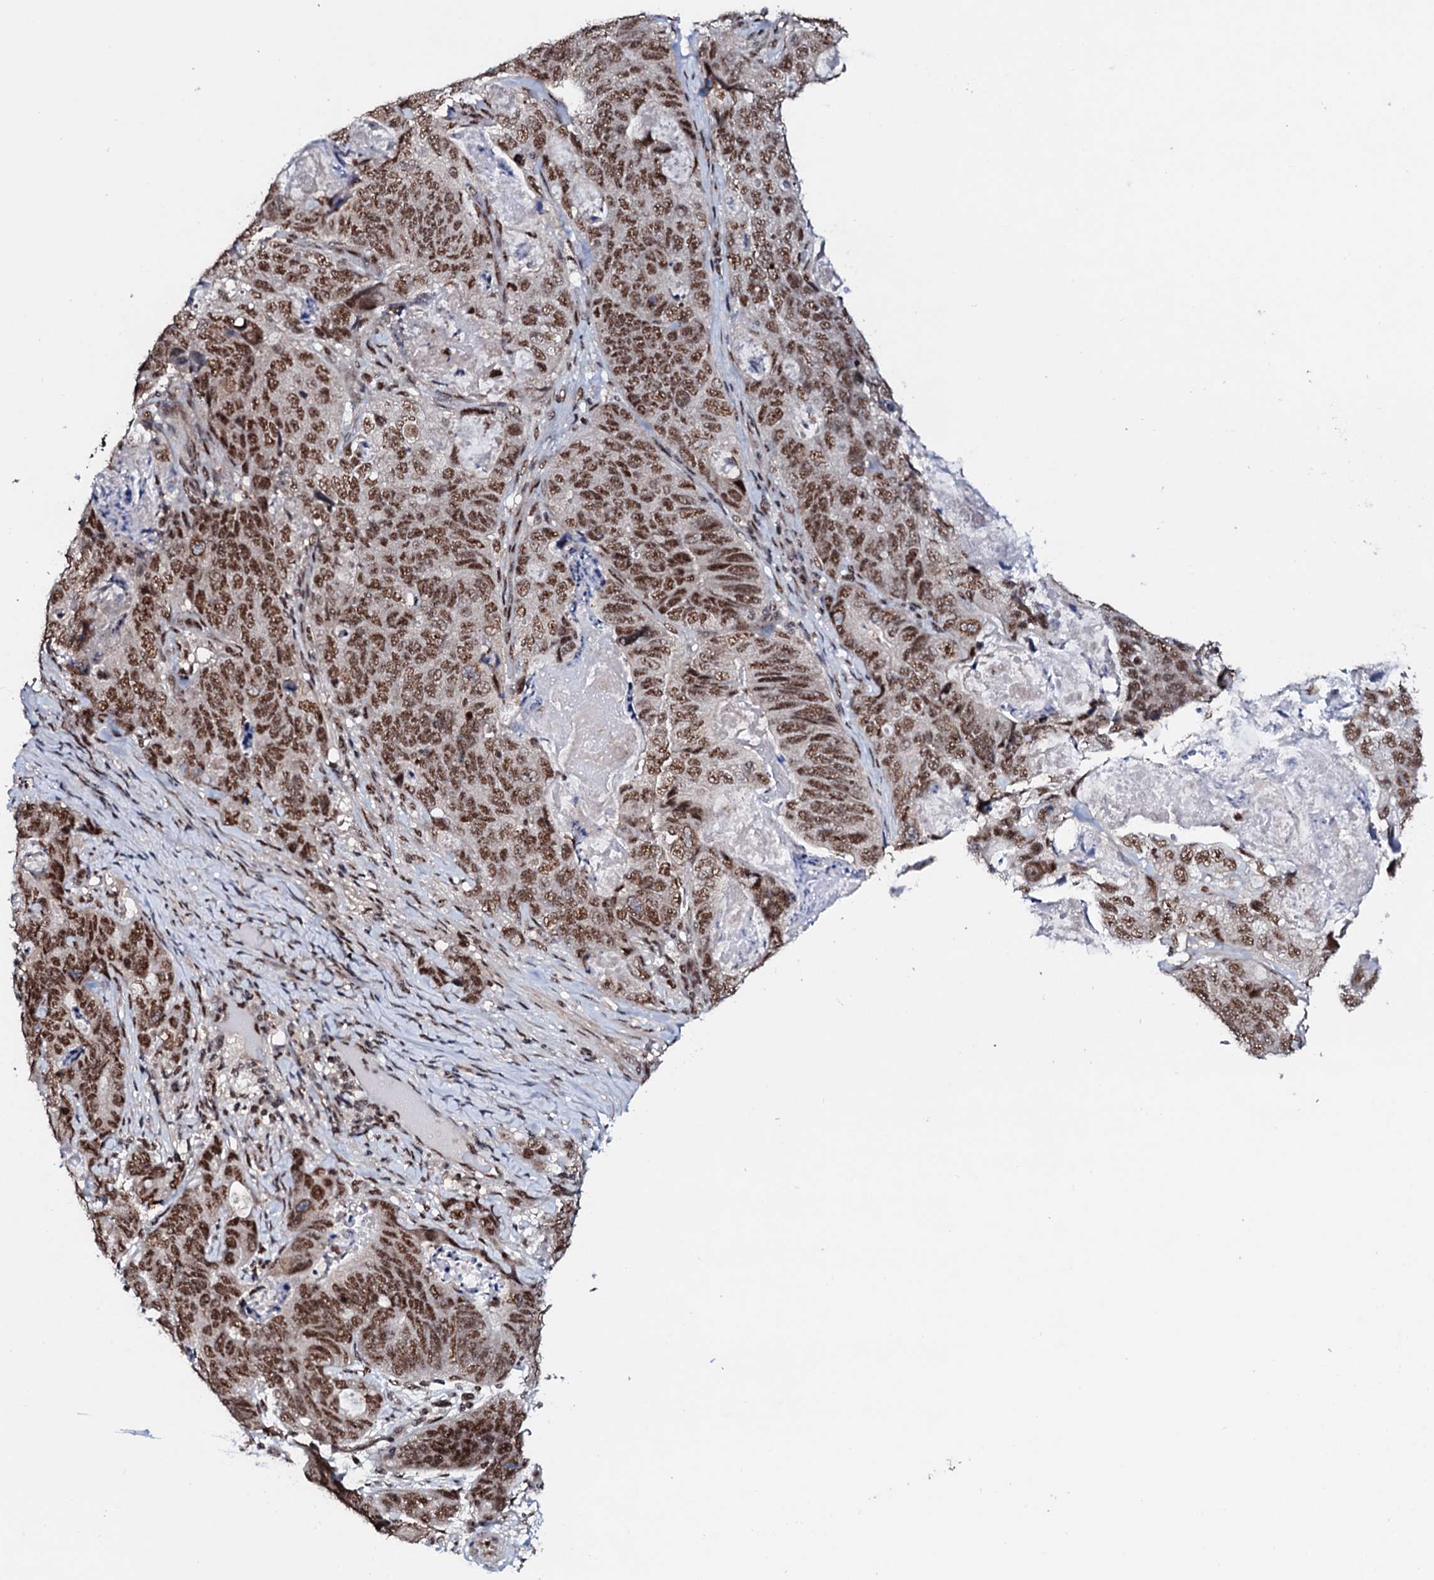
{"staining": {"intensity": "moderate", "quantity": ">75%", "location": "nuclear"}, "tissue": "stomach cancer", "cell_type": "Tumor cells", "image_type": "cancer", "snomed": [{"axis": "morphology", "description": "Normal tissue, NOS"}, {"axis": "morphology", "description": "Adenocarcinoma, NOS"}, {"axis": "topography", "description": "Stomach"}], "caption": "Stomach adenocarcinoma tissue exhibits moderate nuclear staining in approximately >75% of tumor cells (IHC, brightfield microscopy, high magnification).", "gene": "PRPF18", "patient": {"sex": "female", "age": 89}}